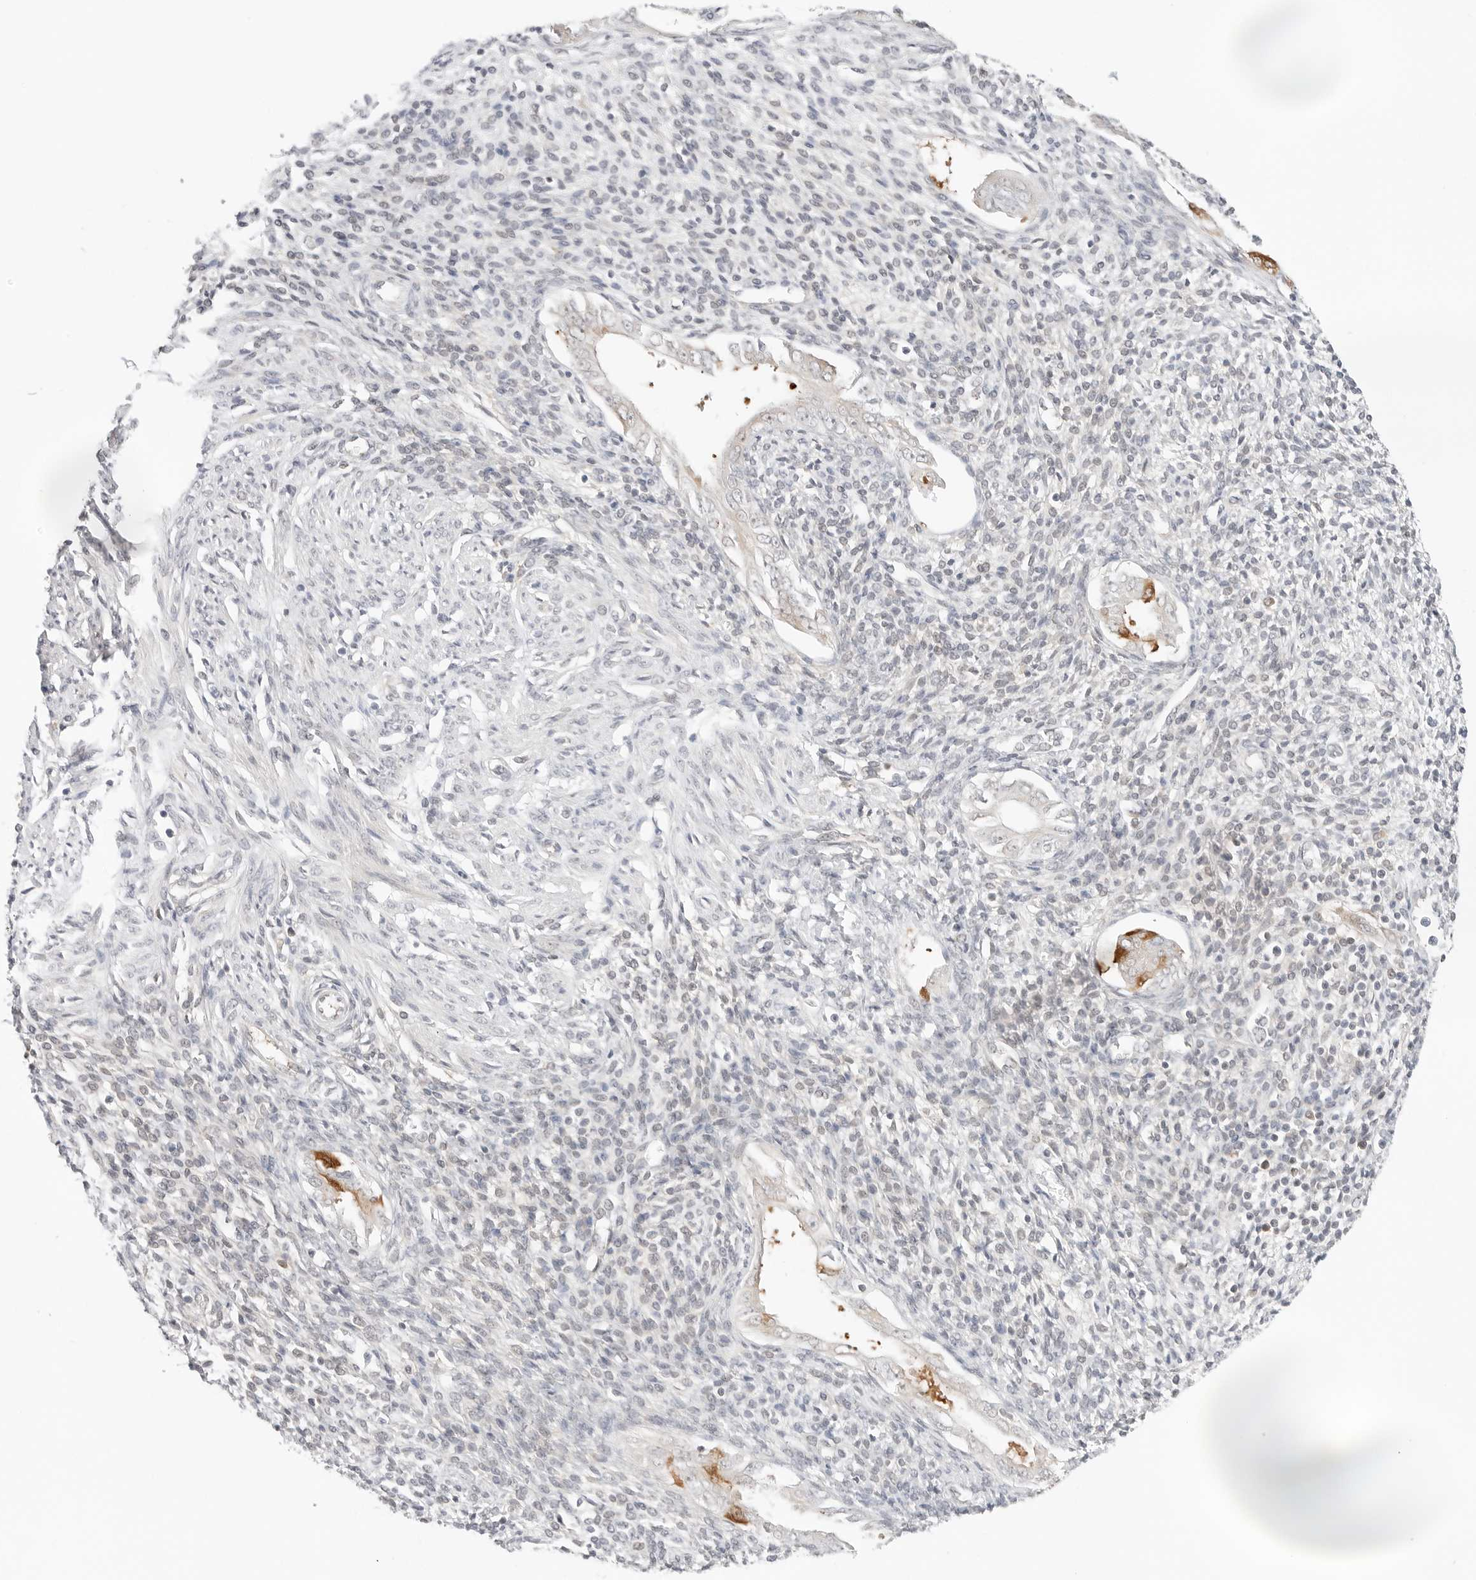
{"staining": {"intensity": "negative", "quantity": "none", "location": "none"}, "tissue": "endometrium", "cell_type": "Cells in endometrial stroma", "image_type": "normal", "snomed": [{"axis": "morphology", "description": "Normal tissue, NOS"}, {"axis": "topography", "description": "Endometrium"}], "caption": "Cells in endometrial stroma show no significant protein staining in benign endometrium. (Immunohistochemistry, brightfield microscopy, high magnification).", "gene": "NUDC", "patient": {"sex": "female", "age": 66}}